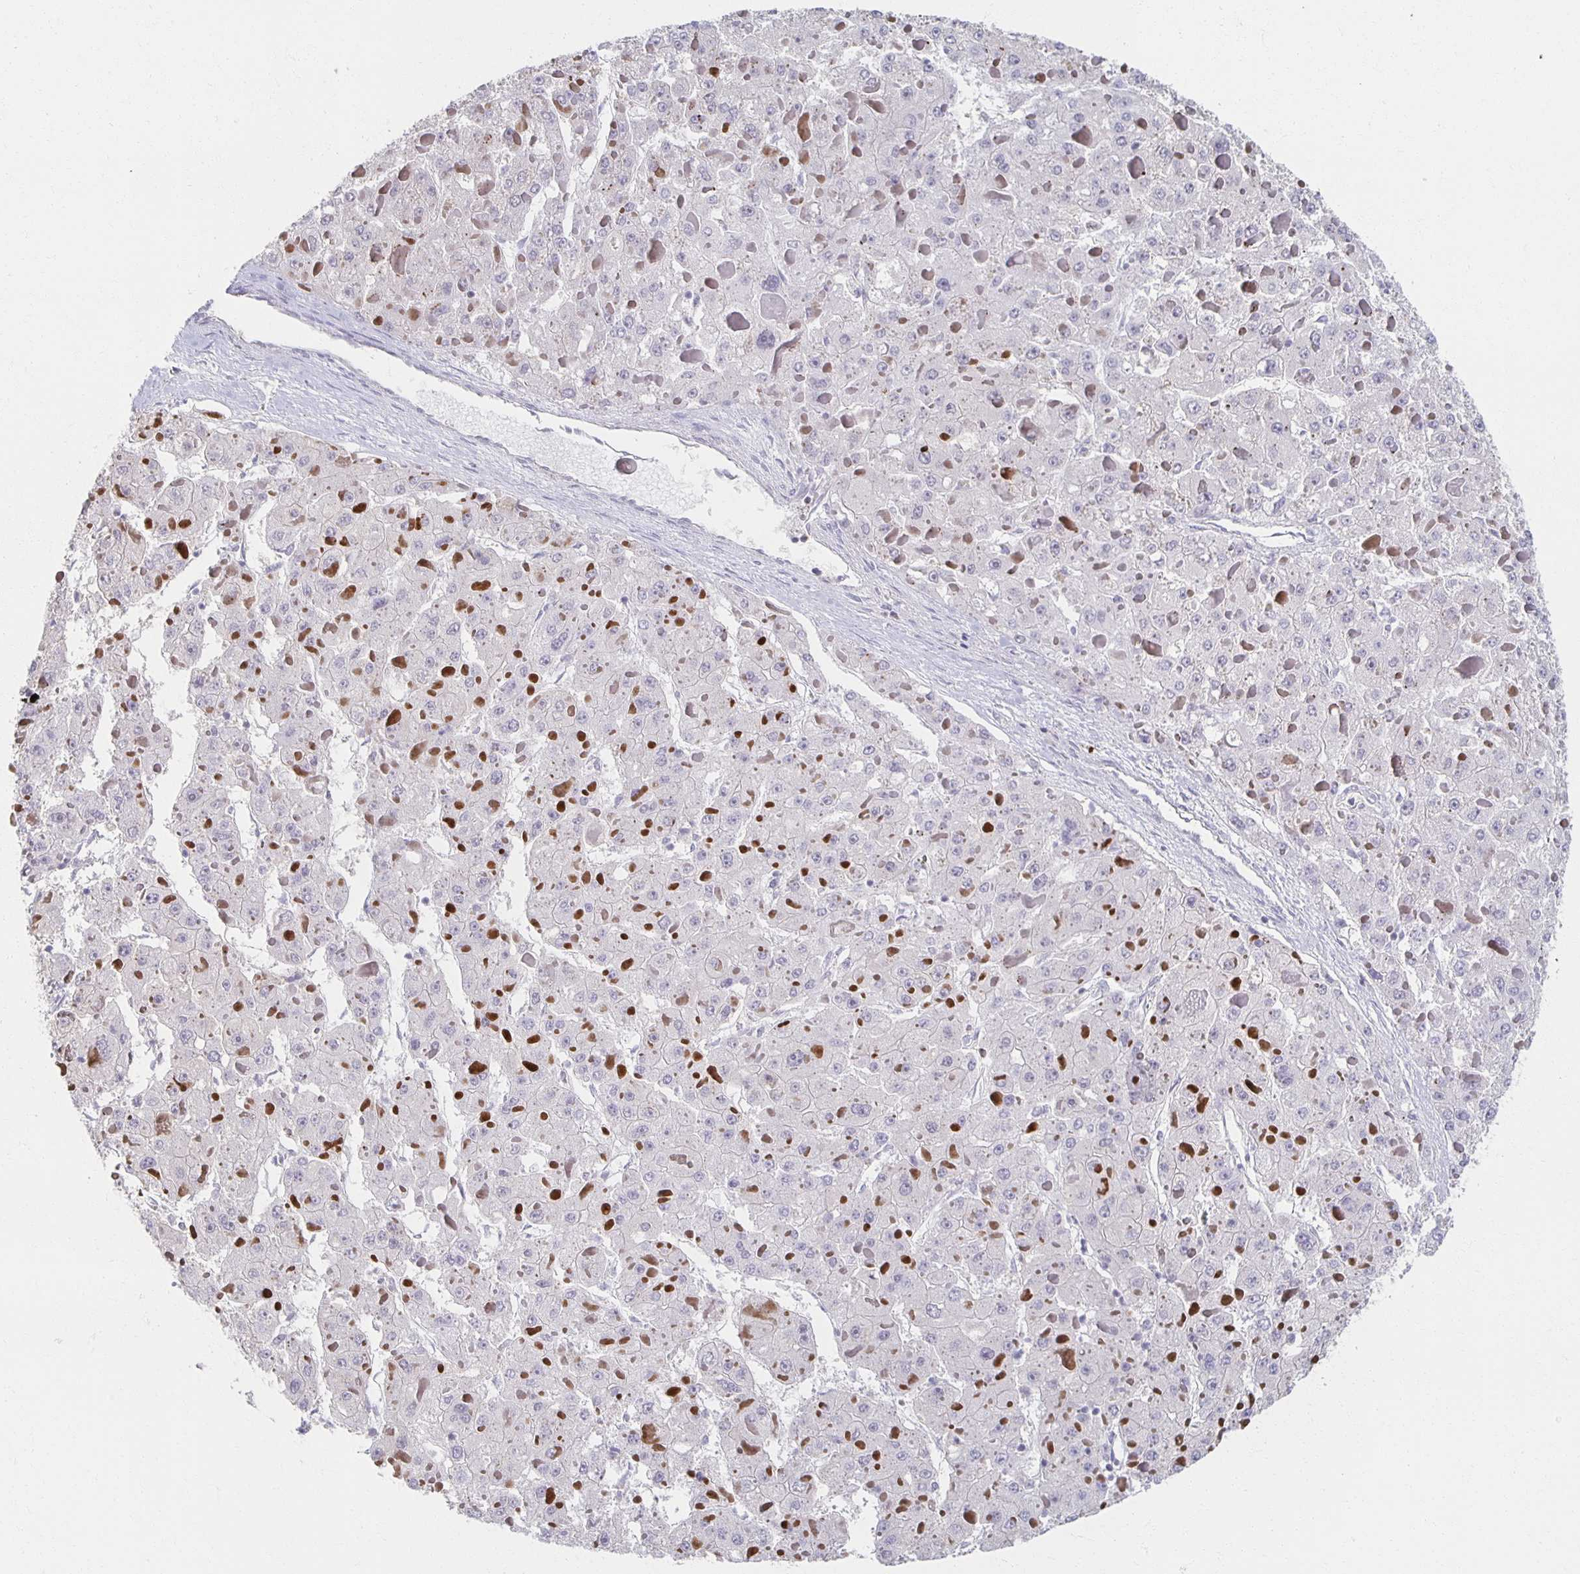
{"staining": {"intensity": "negative", "quantity": "none", "location": "none"}, "tissue": "liver cancer", "cell_type": "Tumor cells", "image_type": "cancer", "snomed": [{"axis": "morphology", "description": "Carcinoma, Hepatocellular, NOS"}, {"axis": "topography", "description": "Liver"}], "caption": "There is no significant expression in tumor cells of hepatocellular carcinoma (liver).", "gene": "ZNF692", "patient": {"sex": "female", "age": 73}}